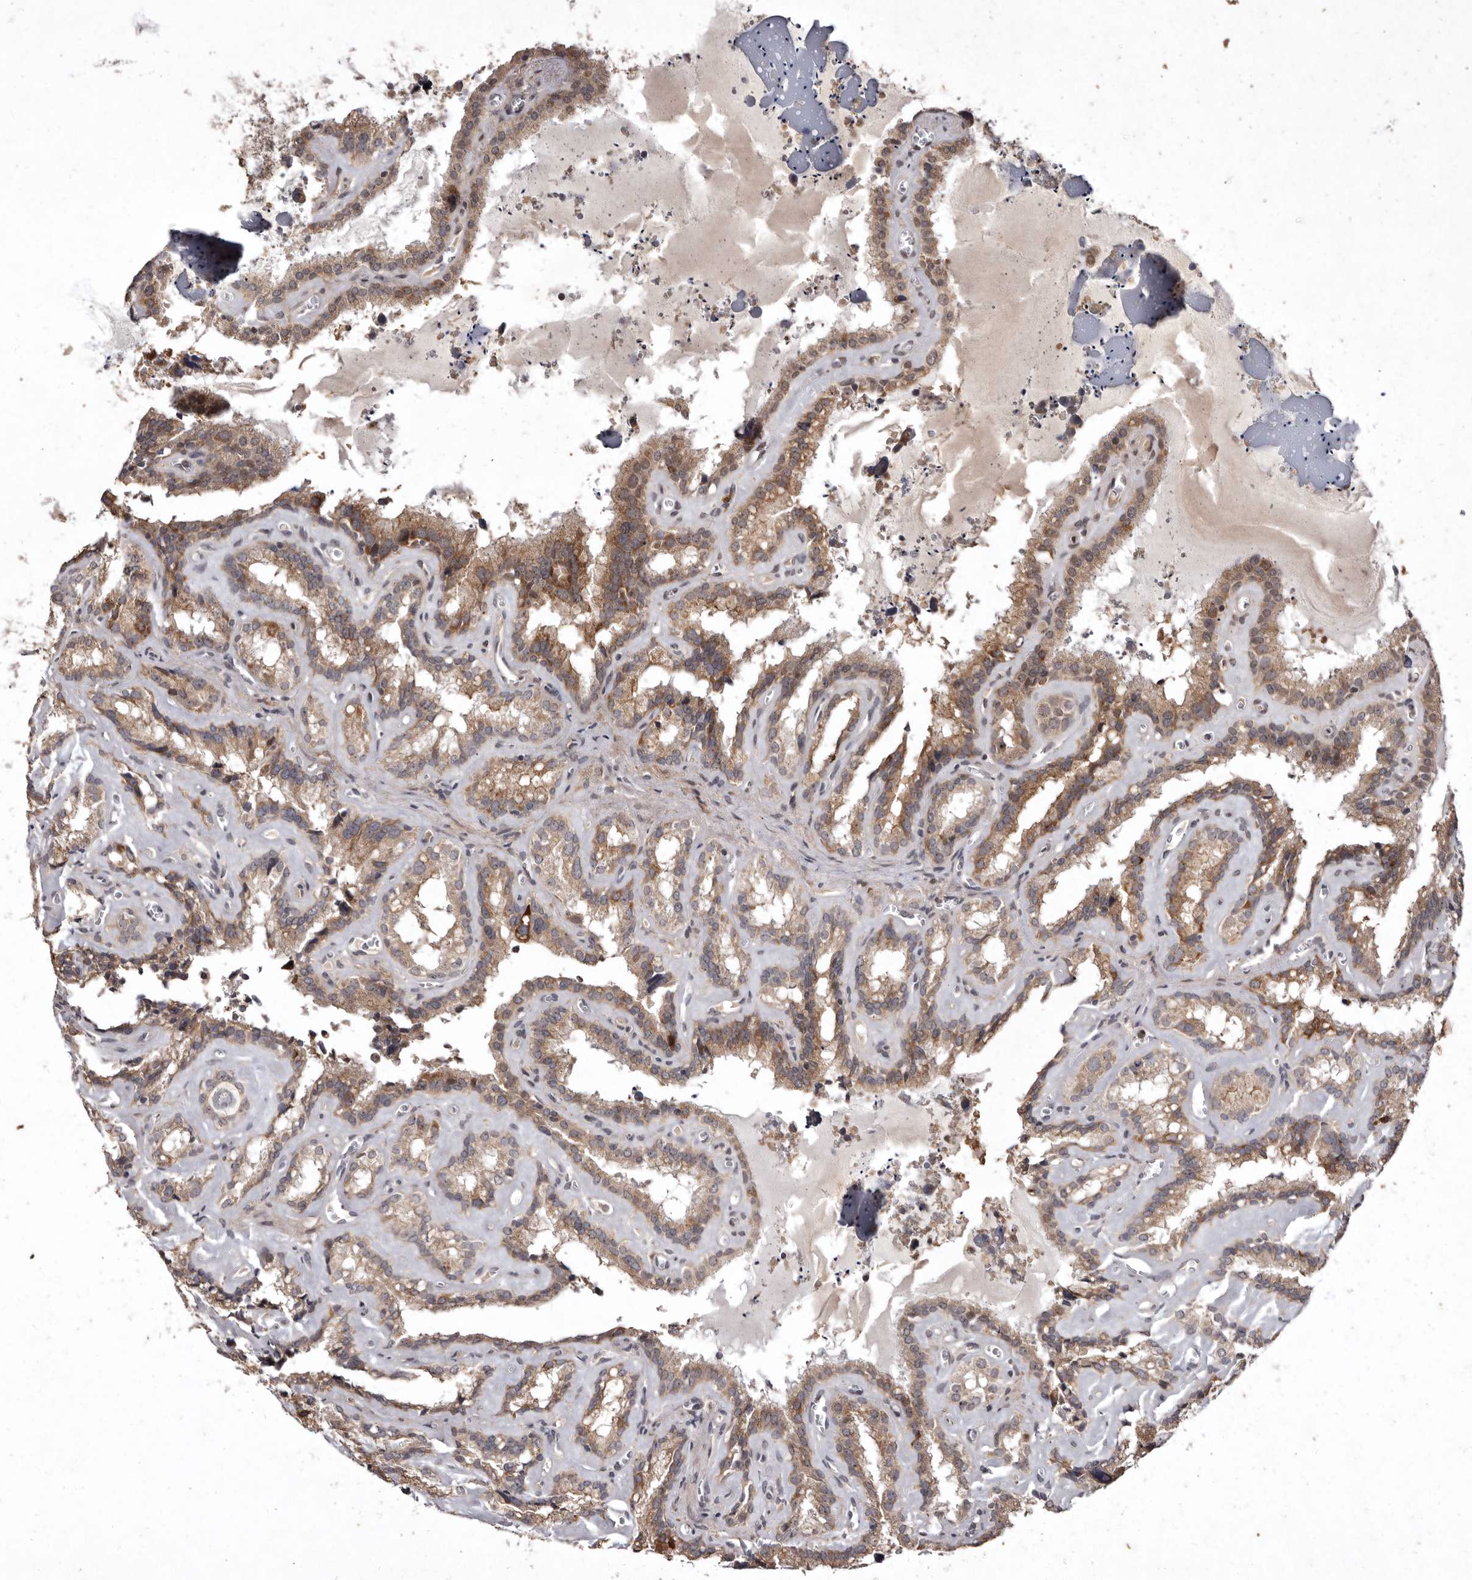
{"staining": {"intensity": "moderate", "quantity": ">75%", "location": "cytoplasmic/membranous"}, "tissue": "seminal vesicle", "cell_type": "Glandular cells", "image_type": "normal", "snomed": [{"axis": "morphology", "description": "Normal tissue, NOS"}, {"axis": "topography", "description": "Prostate"}, {"axis": "topography", "description": "Seminal veicle"}], "caption": "Human seminal vesicle stained for a protein (brown) demonstrates moderate cytoplasmic/membranous positive positivity in approximately >75% of glandular cells.", "gene": "FLAD1", "patient": {"sex": "male", "age": 59}}